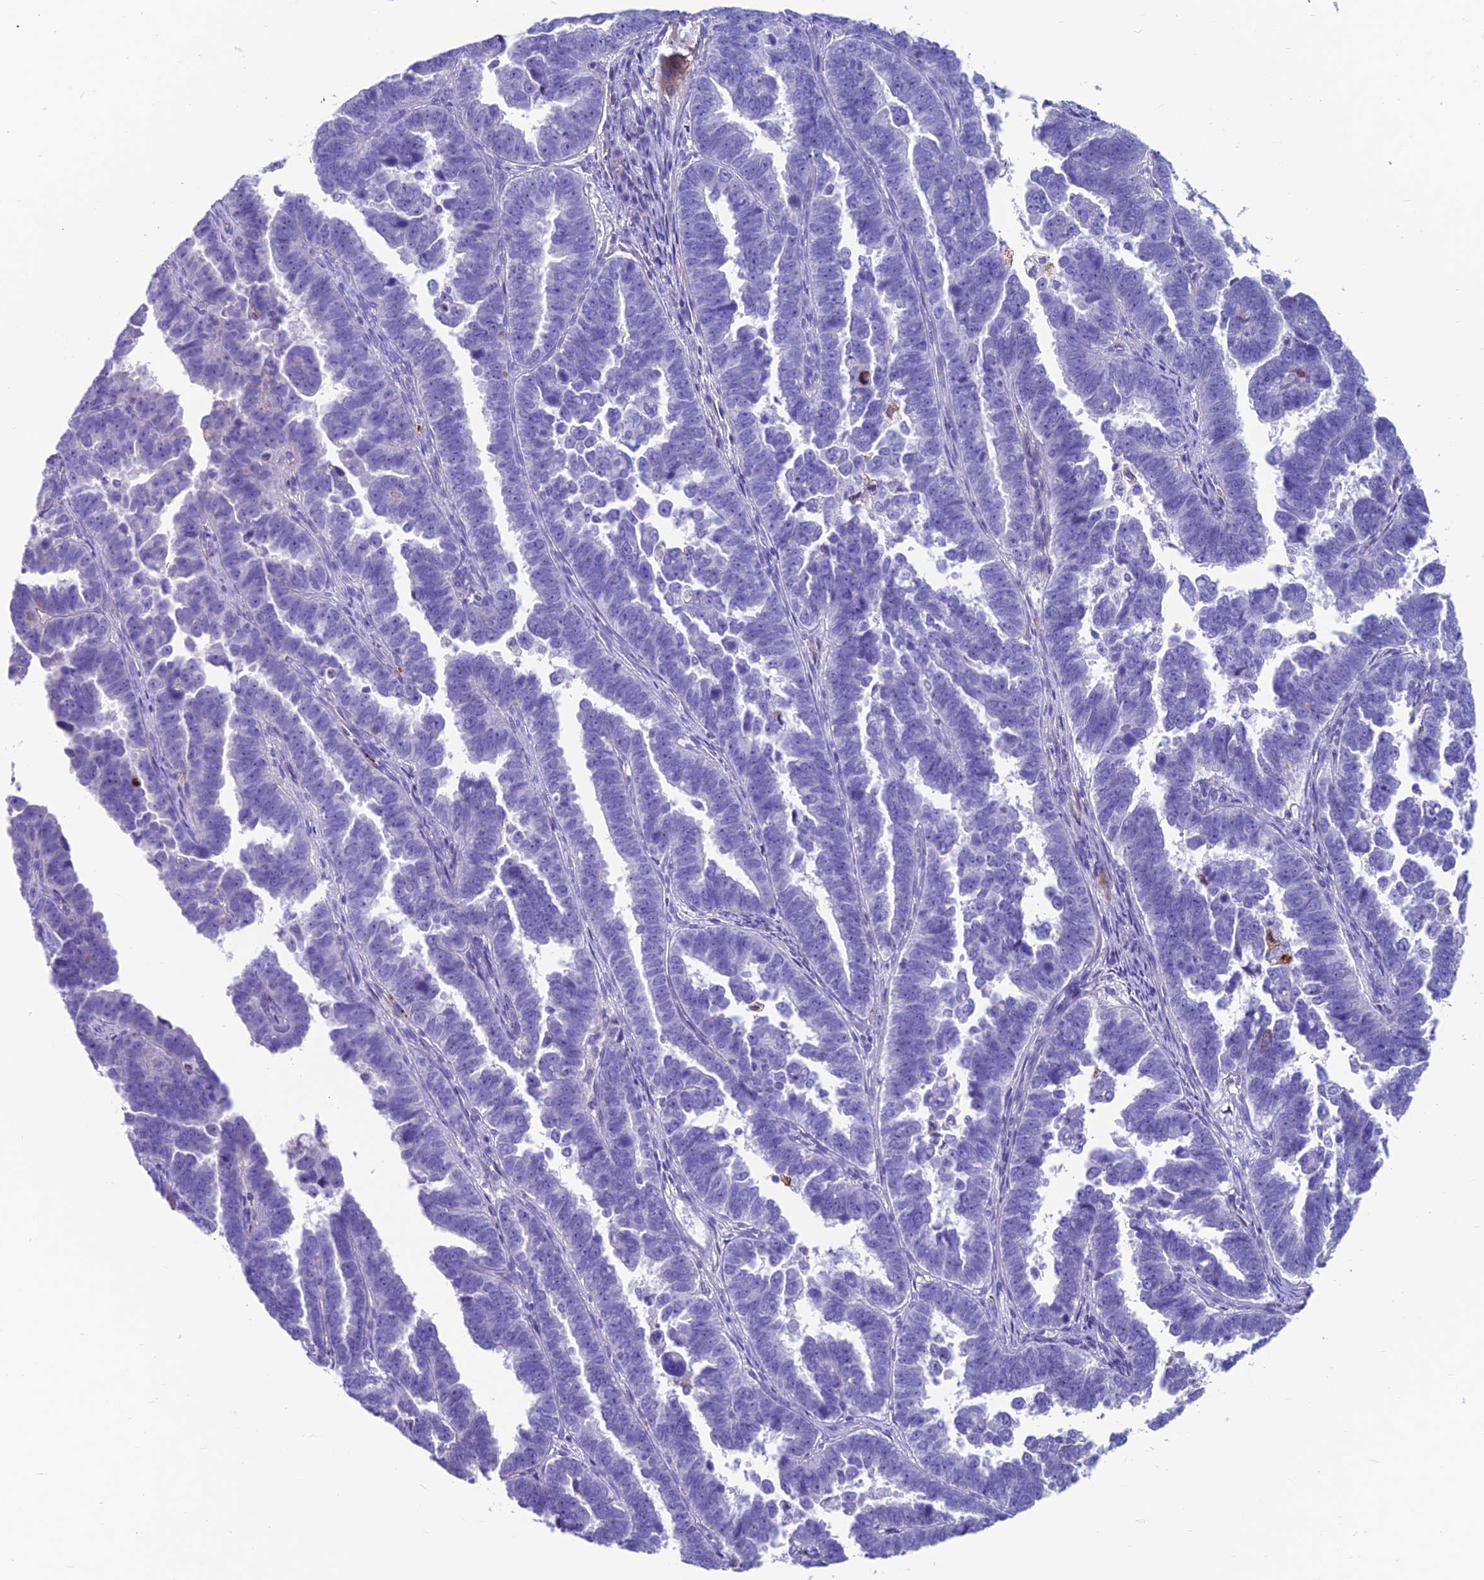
{"staining": {"intensity": "negative", "quantity": "none", "location": "none"}, "tissue": "endometrial cancer", "cell_type": "Tumor cells", "image_type": "cancer", "snomed": [{"axis": "morphology", "description": "Adenocarcinoma, NOS"}, {"axis": "topography", "description": "Endometrium"}], "caption": "DAB (3,3'-diaminobenzidine) immunohistochemical staining of human adenocarcinoma (endometrial) shows no significant positivity in tumor cells.", "gene": "GNG11", "patient": {"sex": "female", "age": 75}}